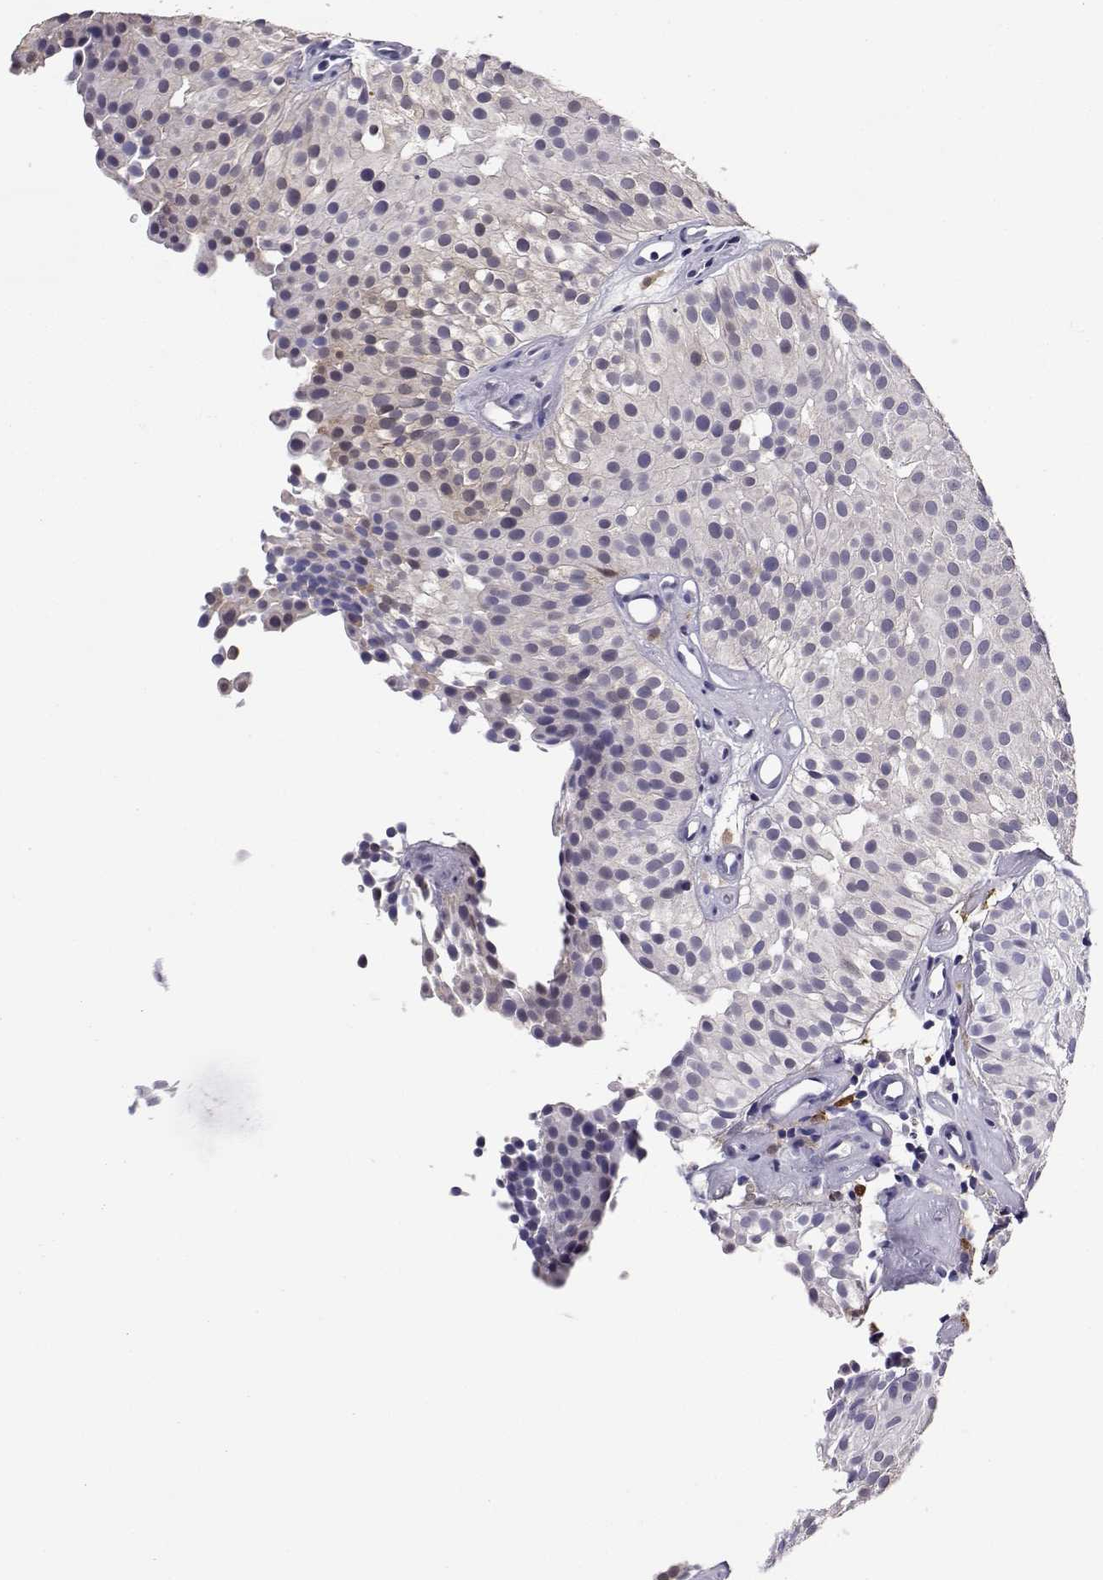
{"staining": {"intensity": "negative", "quantity": "none", "location": "none"}, "tissue": "urothelial cancer", "cell_type": "Tumor cells", "image_type": "cancer", "snomed": [{"axis": "morphology", "description": "Urothelial carcinoma, Low grade"}, {"axis": "topography", "description": "Urinary bladder"}], "caption": "Immunohistochemistry histopathology image of neoplastic tissue: human urothelial cancer stained with DAB (3,3'-diaminobenzidine) reveals no significant protein positivity in tumor cells. (DAB (3,3'-diaminobenzidine) immunohistochemistry with hematoxylin counter stain).", "gene": "AKR1B1", "patient": {"sex": "female", "age": 87}}